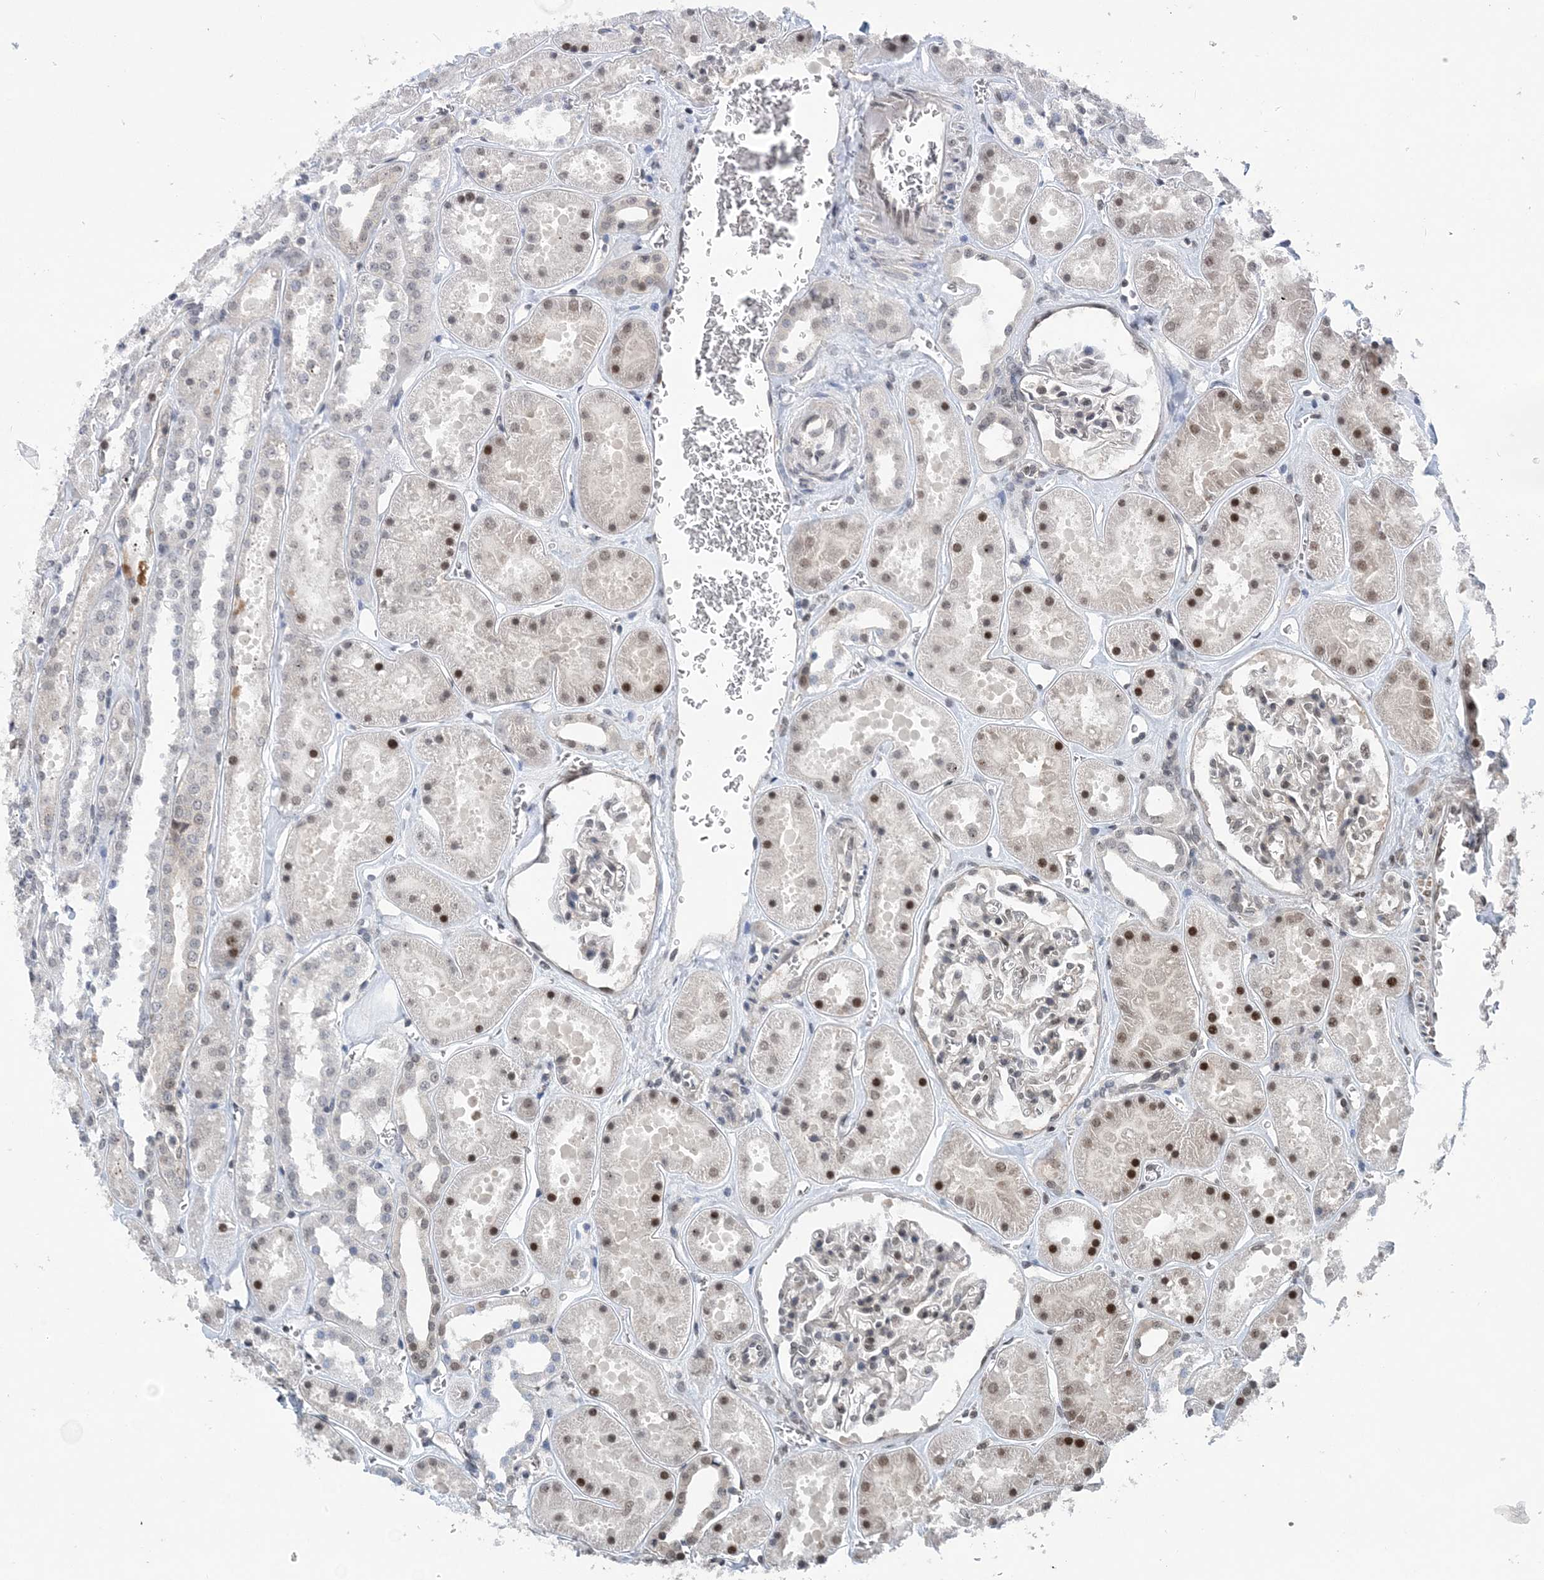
{"staining": {"intensity": "weak", "quantity": "25%-75%", "location": "nuclear"}, "tissue": "kidney", "cell_type": "Cells in glomeruli", "image_type": "normal", "snomed": [{"axis": "morphology", "description": "Normal tissue, NOS"}, {"axis": "topography", "description": "Kidney"}], "caption": "The micrograph displays a brown stain indicating the presence of a protein in the nuclear of cells in glomeruli in kidney.", "gene": "CCDC152", "patient": {"sex": "female", "age": 41}}